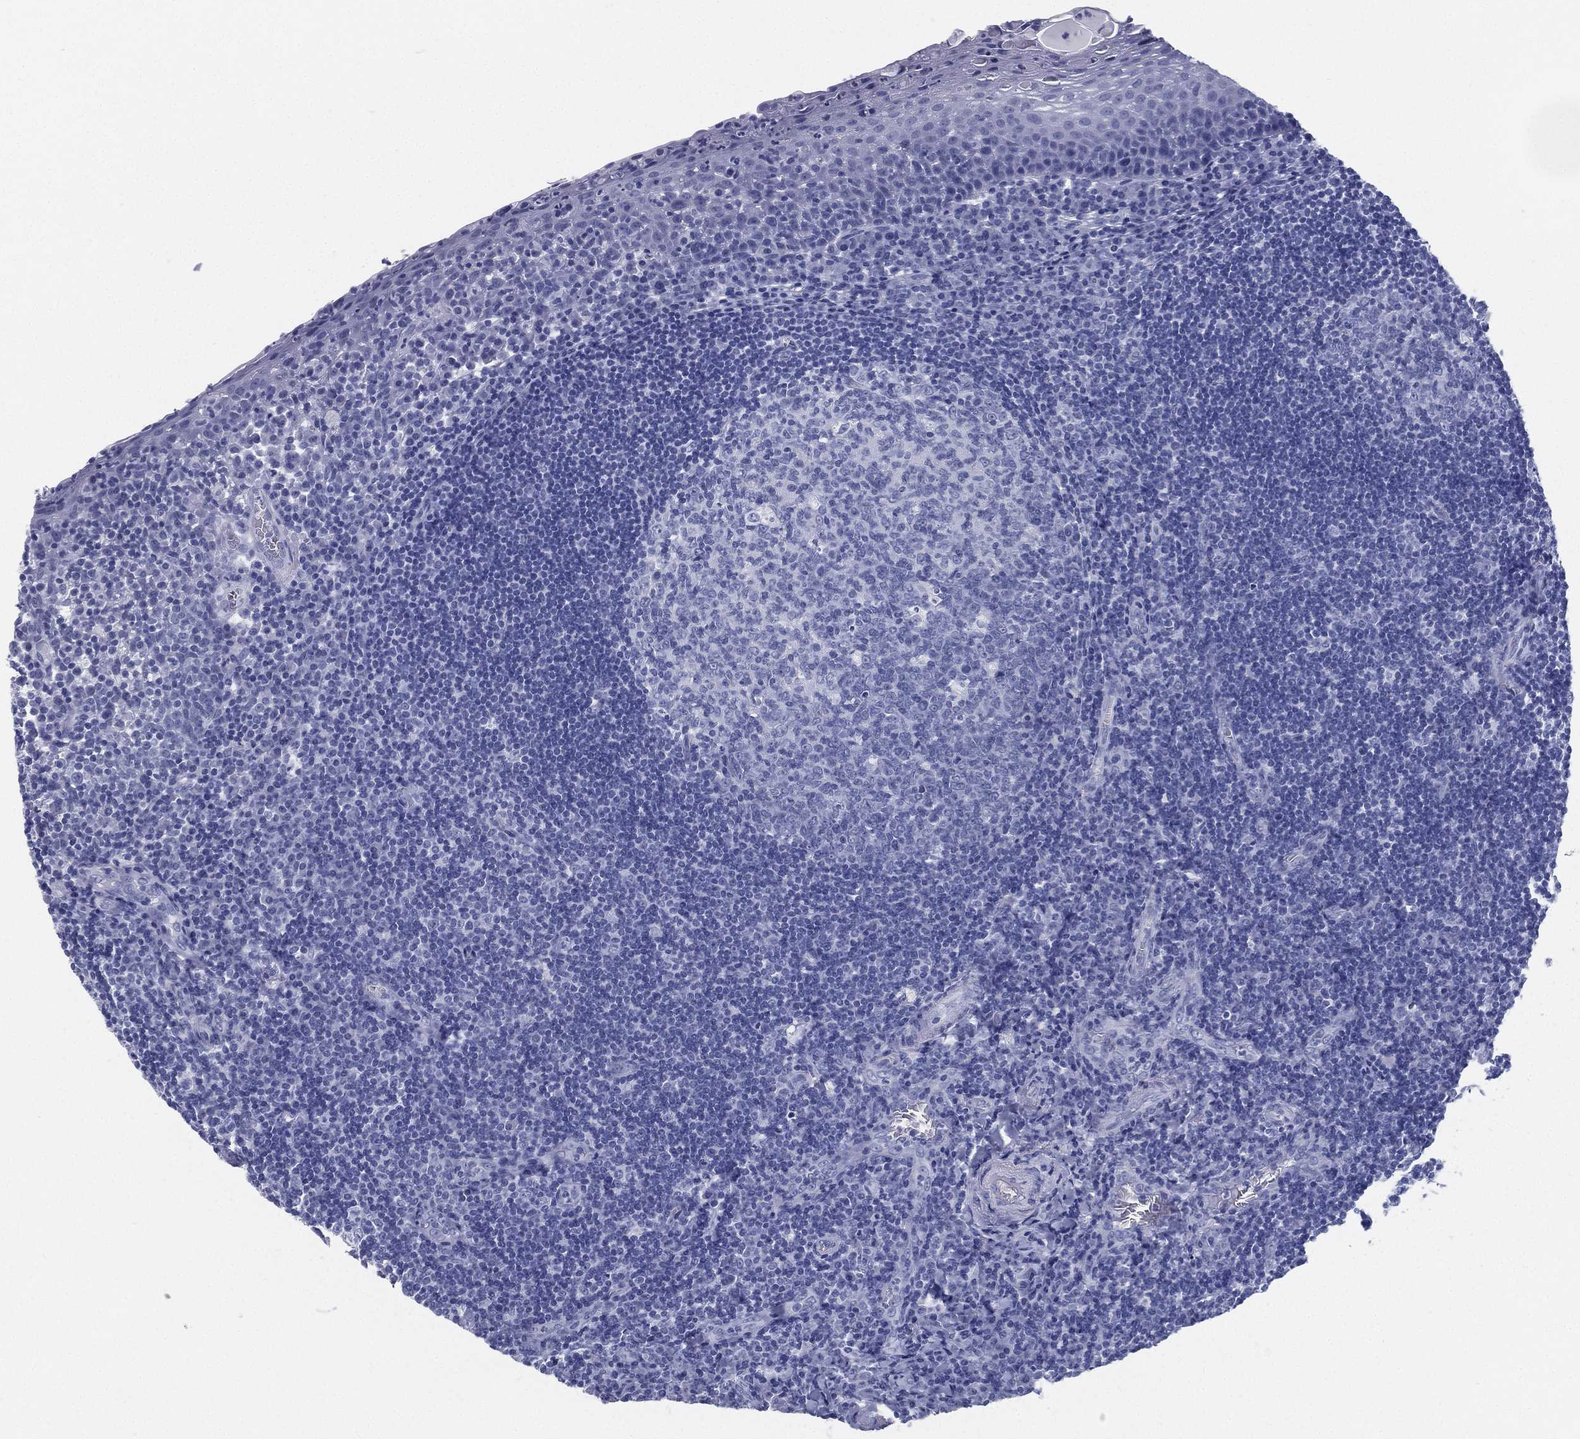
{"staining": {"intensity": "negative", "quantity": "none", "location": "none"}, "tissue": "tonsil", "cell_type": "Germinal center cells", "image_type": "normal", "snomed": [{"axis": "morphology", "description": "Normal tissue, NOS"}, {"axis": "morphology", "description": "Inflammation, NOS"}, {"axis": "topography", "description": "Tonsil"}], "caption": "Tonsil stained for a protein using immunohistochemistry (IHC) exhibits no expression germinal center cells.", "gene": "ATP1B2", "patient": {"sex": "female", "age": 31}}